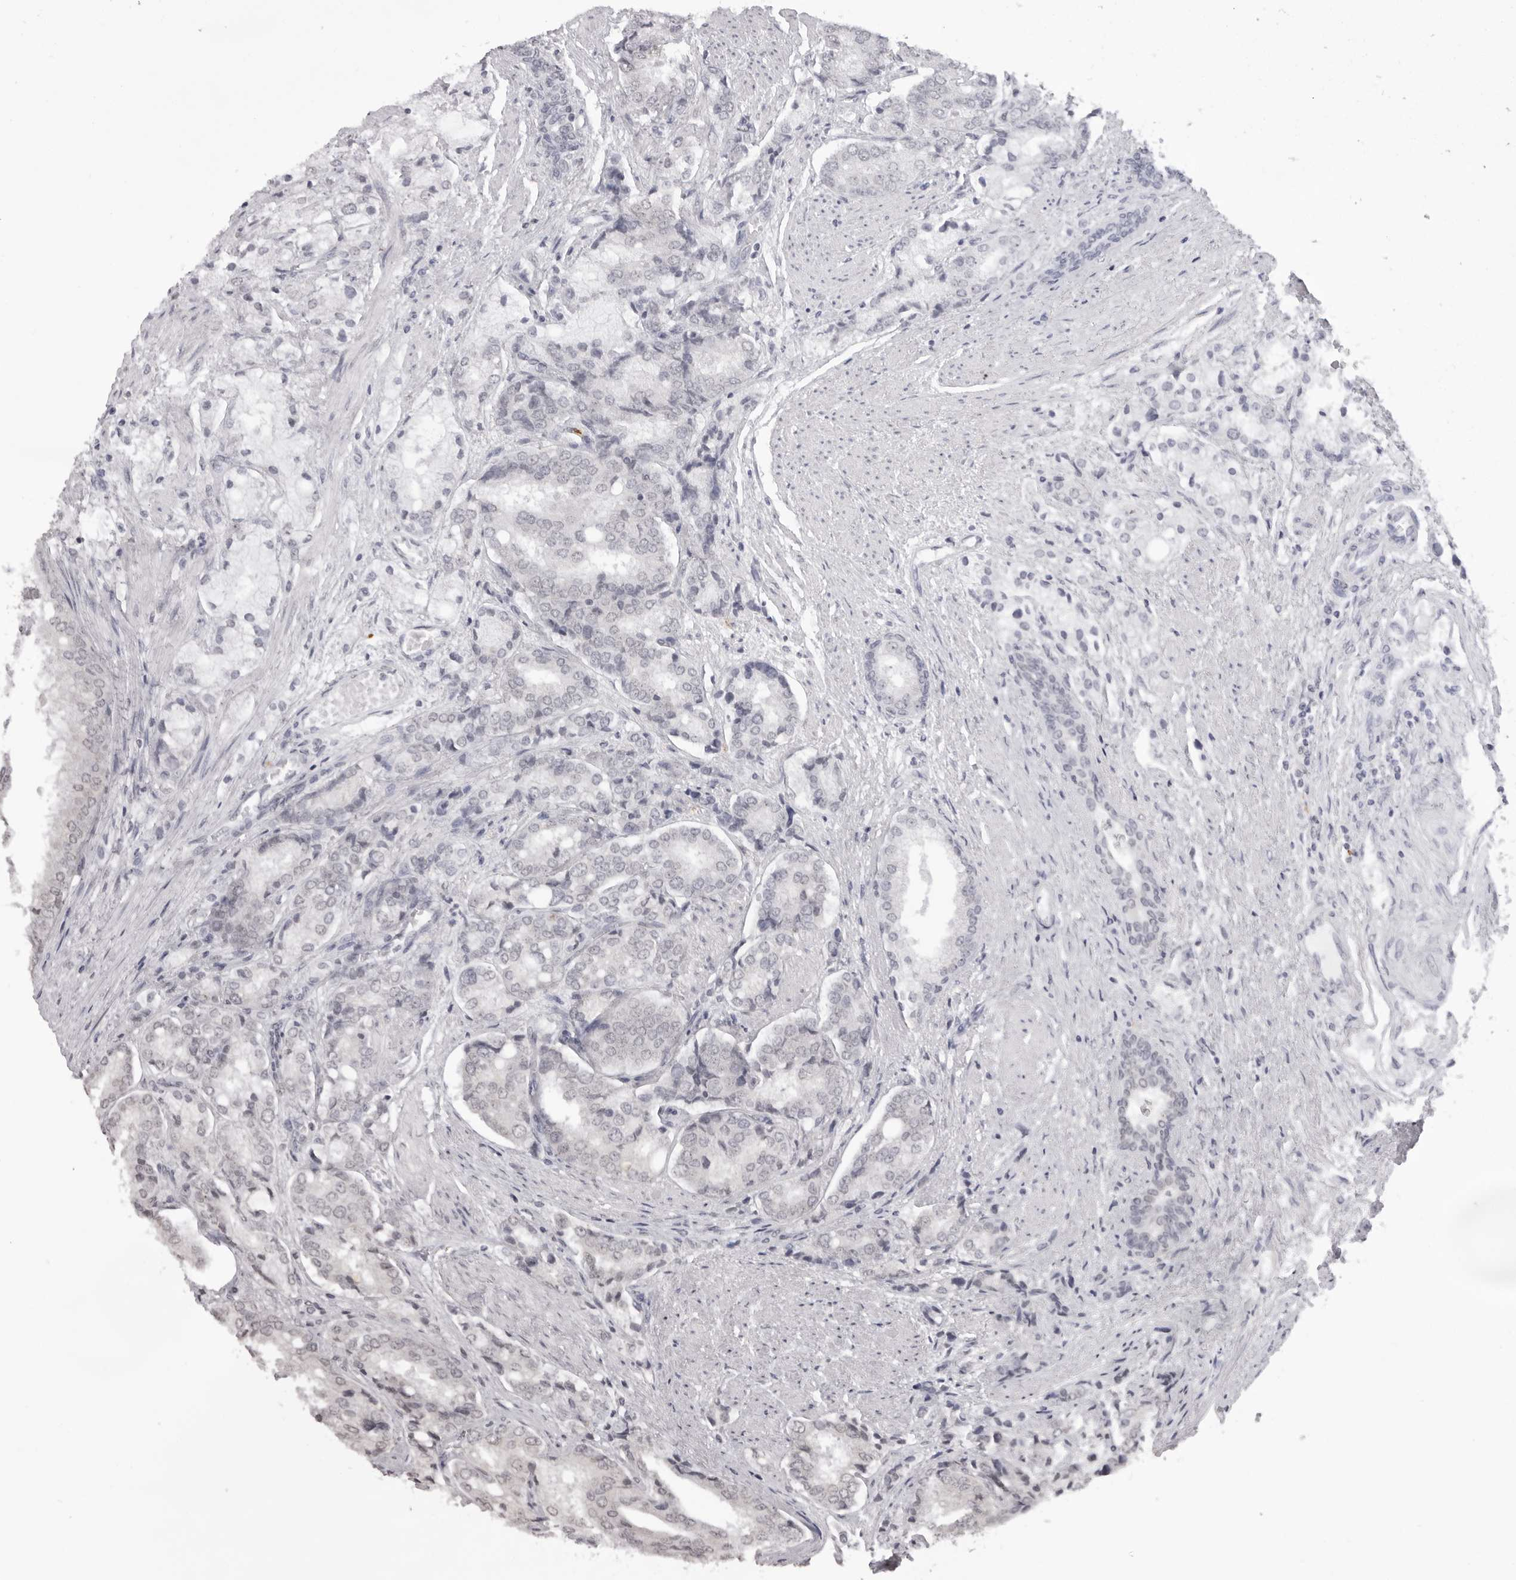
{"staining": {"intensity": "negative", "quantity": "none", "location": "none"}, "tissue": "prostate cancer", "cell_type": "Tumor cells", "image_type": "cancer", "snomed": [{"axis": "morphology", "description": "Adenocarcinoma, High grade"}, {"axis": "topography", "description": "Prostate"}], "caption": "This is an immunohistochemistry histopathology image of human high-grade adenocarcinoma (prostate). There is no staining in tumor cells.", "gene": "NTM", "patient": {"sex": "male", "age": 50}}